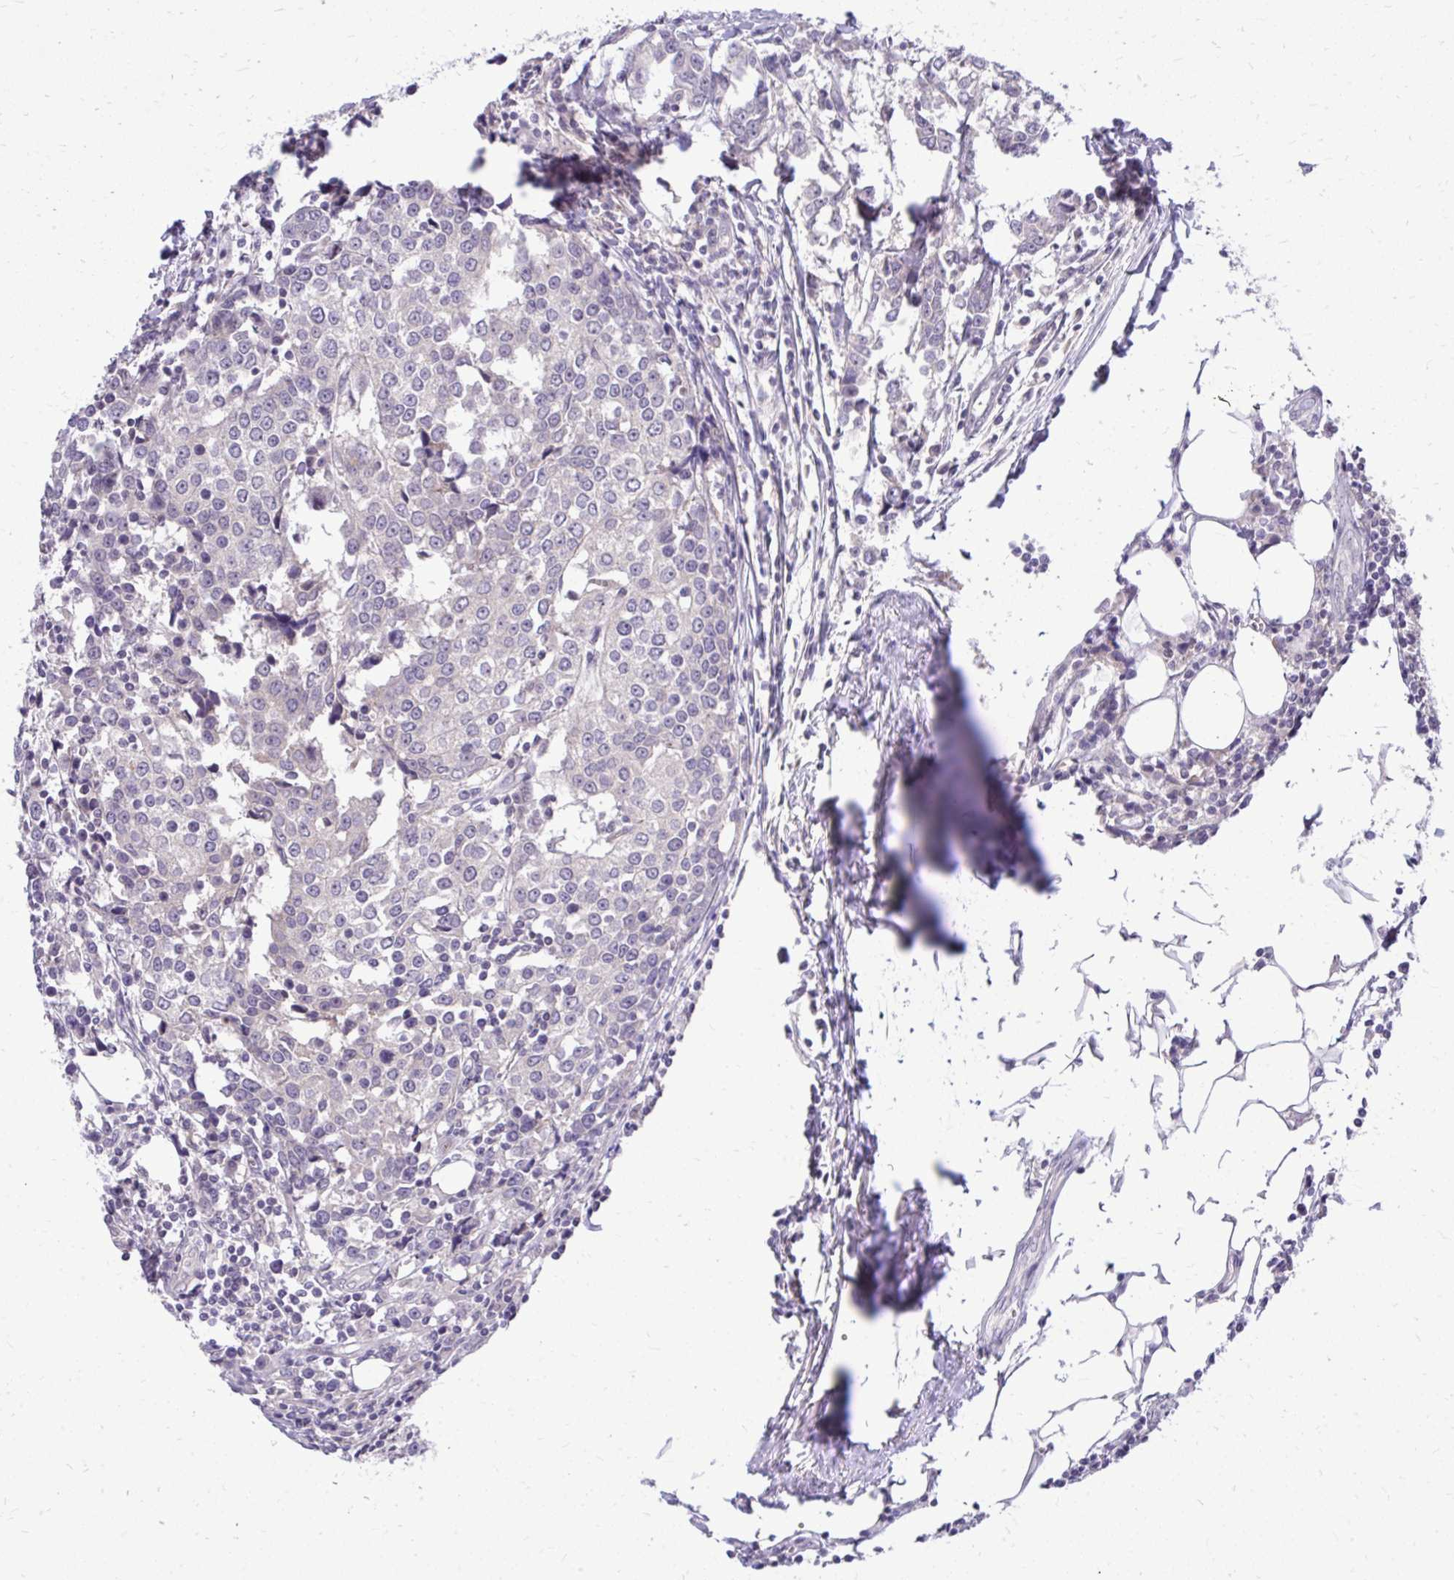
{"staining": {"intensity": "negative", "quantity": "none", "location": "none"}, "tissue": "breast cancer", "cell_type": "Tumor cells", "image_type": "cancer", "snomed": [{"axis": "morphology", "description": "Duct carcinoma"}, {"axis": "topography", "description": "Breast"}], "caption": "DAB immunohistochemical staining of human infiltrating ductal carcinoma (breast) shows no significant positivity in tumor cells. The staining was performed using DAB (3,3'-diaminobenzidine) to visualize the protein expression in brown, while the nuclei were stained in blue with hematoxylin (Magnification: 20x).", "gene": "DPY19L1", "patient": {"sex": "female", "age": 80}}